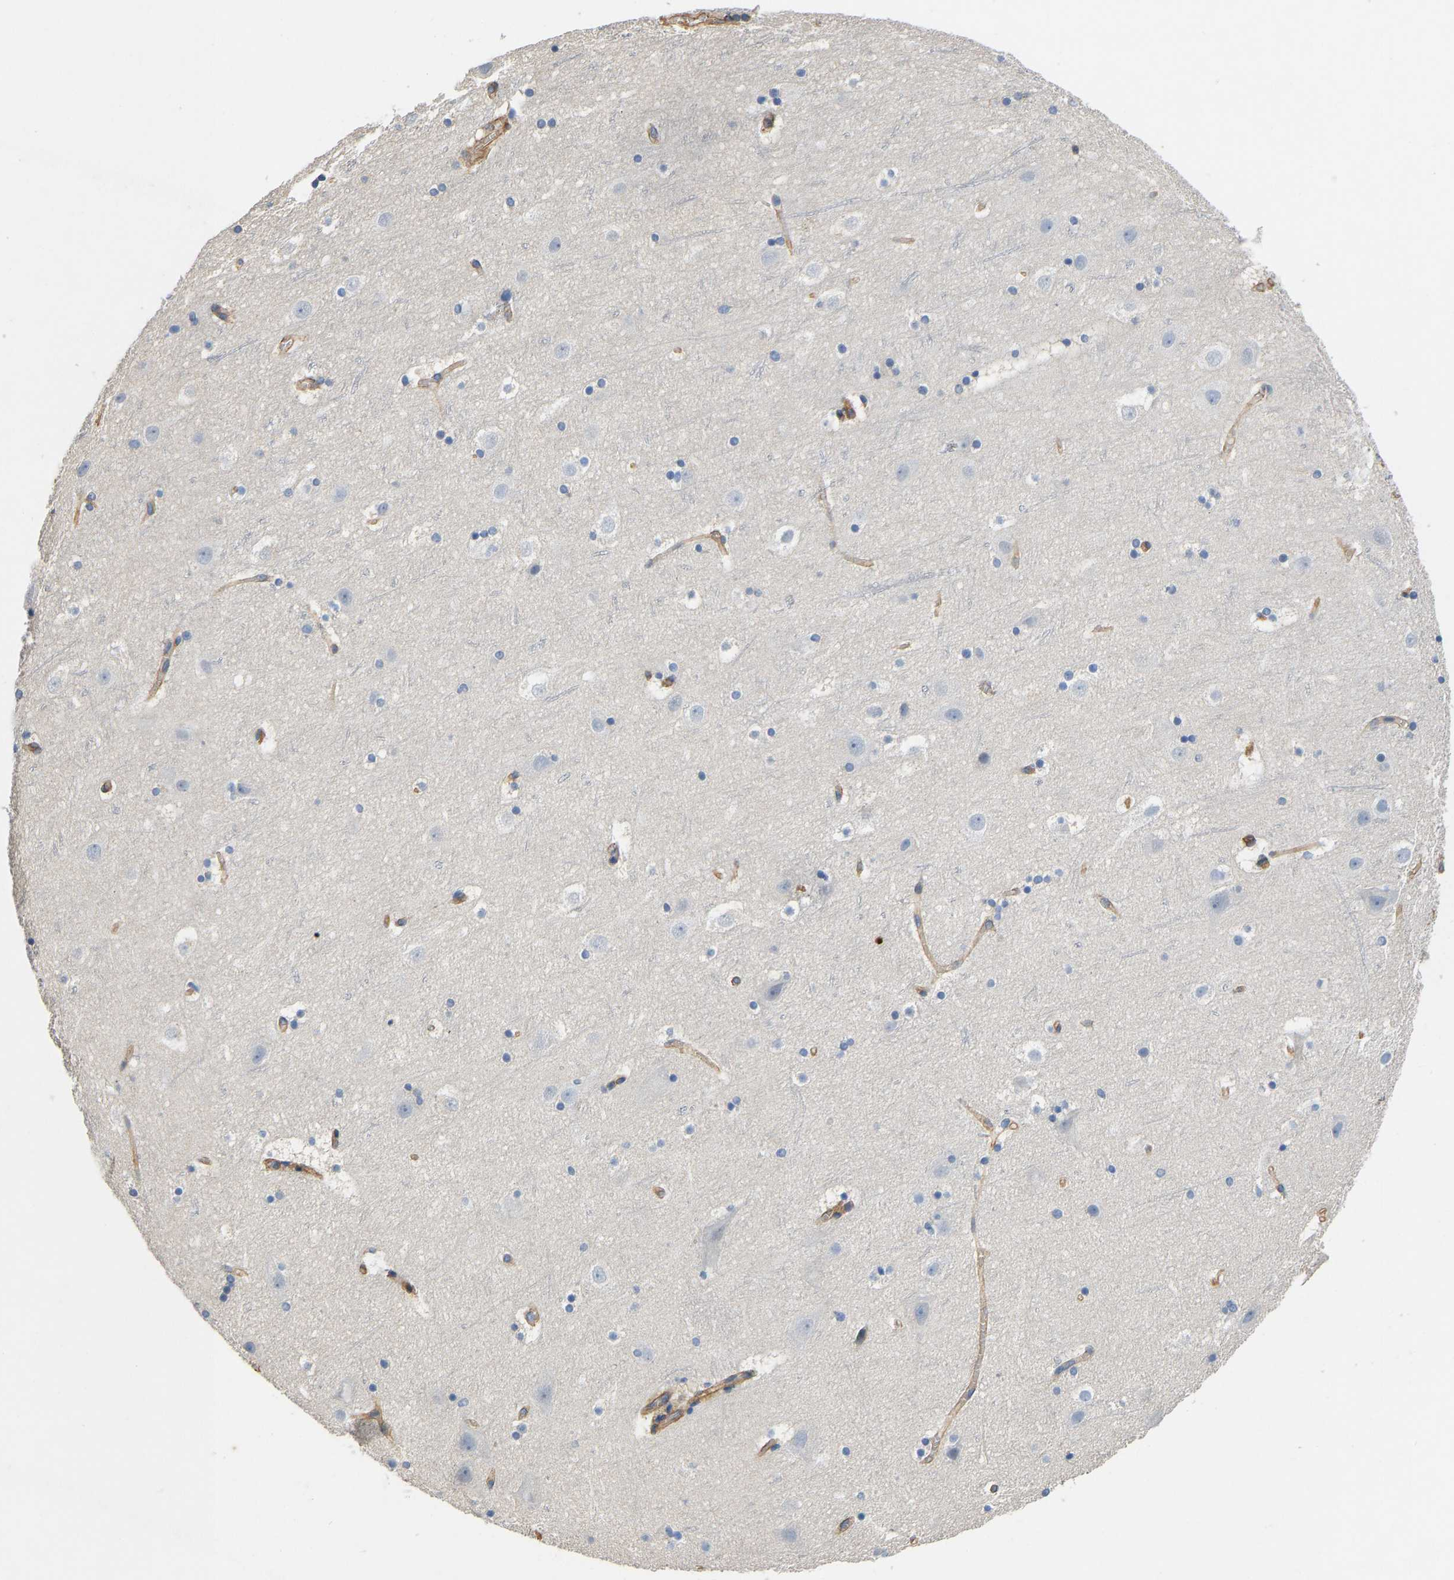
{"staining": {"intensity": "moderate", "quantity": ">75%", "location": "cytoplasmic/membranous"}, "tissue": "cerebral cortex", "cell_type": "Endothelial cells", "image_type": "normal", "snomed": [{"axis": "morphology", "description": "Normal tissue, NOS"}, {"axis": "topography", "description": "Cerebral cortex"}], "caption": "Endothelial cells show moderate cytoplasmic/membranous expression in about >75% of cells in normal cerebral cortex.", "gene": "ELMO2", "patient": {"sex": "male", "age": 45}}